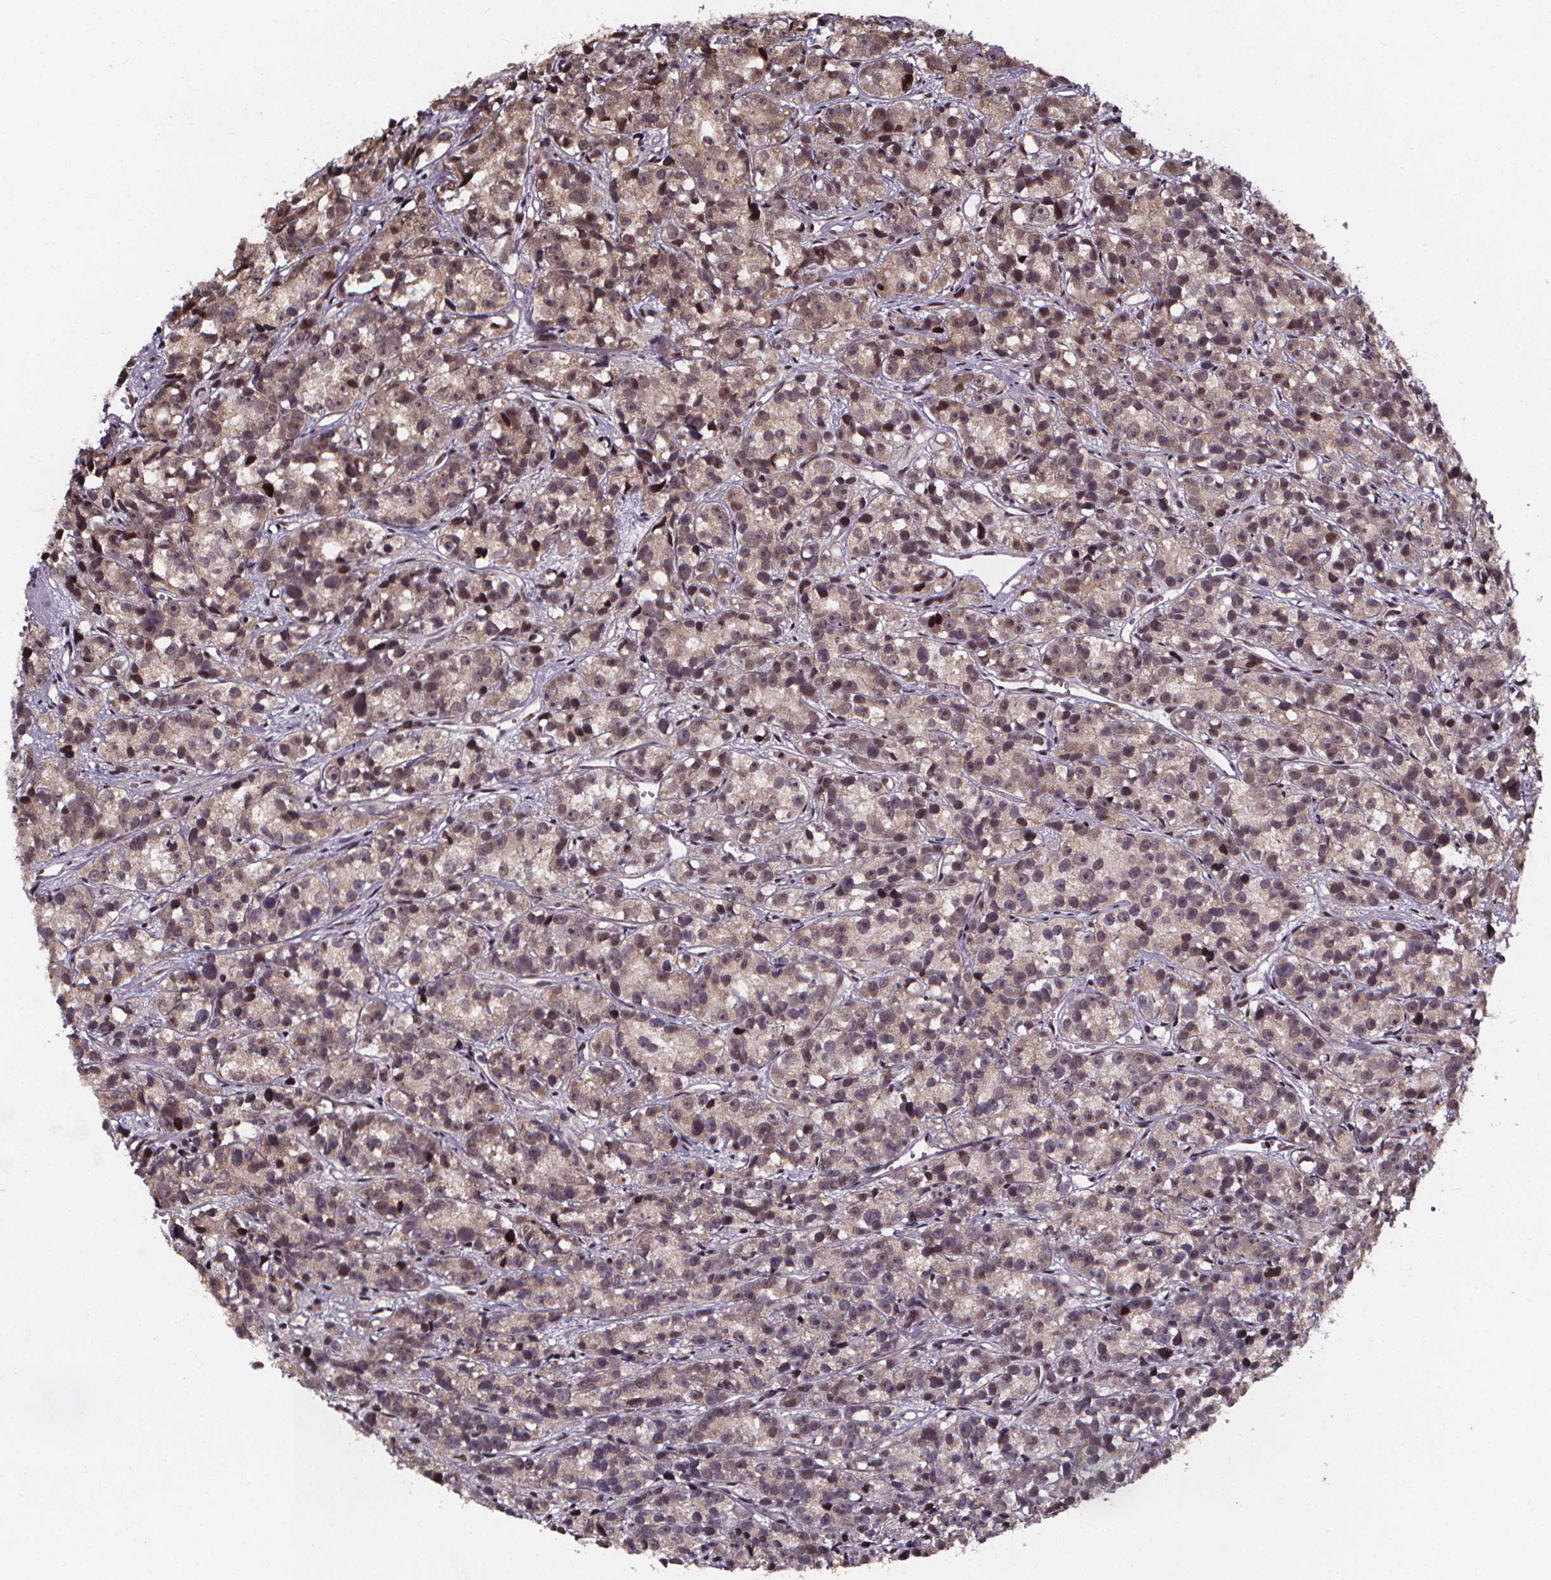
{"staining": {"intensity": "weak", "quantity": ">75%", "location": "cytoplasmic/membranous,nuclear"}, "tissue": "prostate cancer", "cell_type": "Tumor cells", "image_type": "cancer", "snomed": [{"axis": "morphology", "description": "Adenocarcinoma, High grade"}, {"axis": "topography", "description": "Prostate"}], "caption": "Immunohistochemical staining of human high-grade adenocarcinoma (prostate) reveals weak cytoplasmic/membranous and nuclear protein positivity in approximately >75% of tumor cells.", "gene": "DDIT3", "patient": {"sex": "male", "age": 77}}